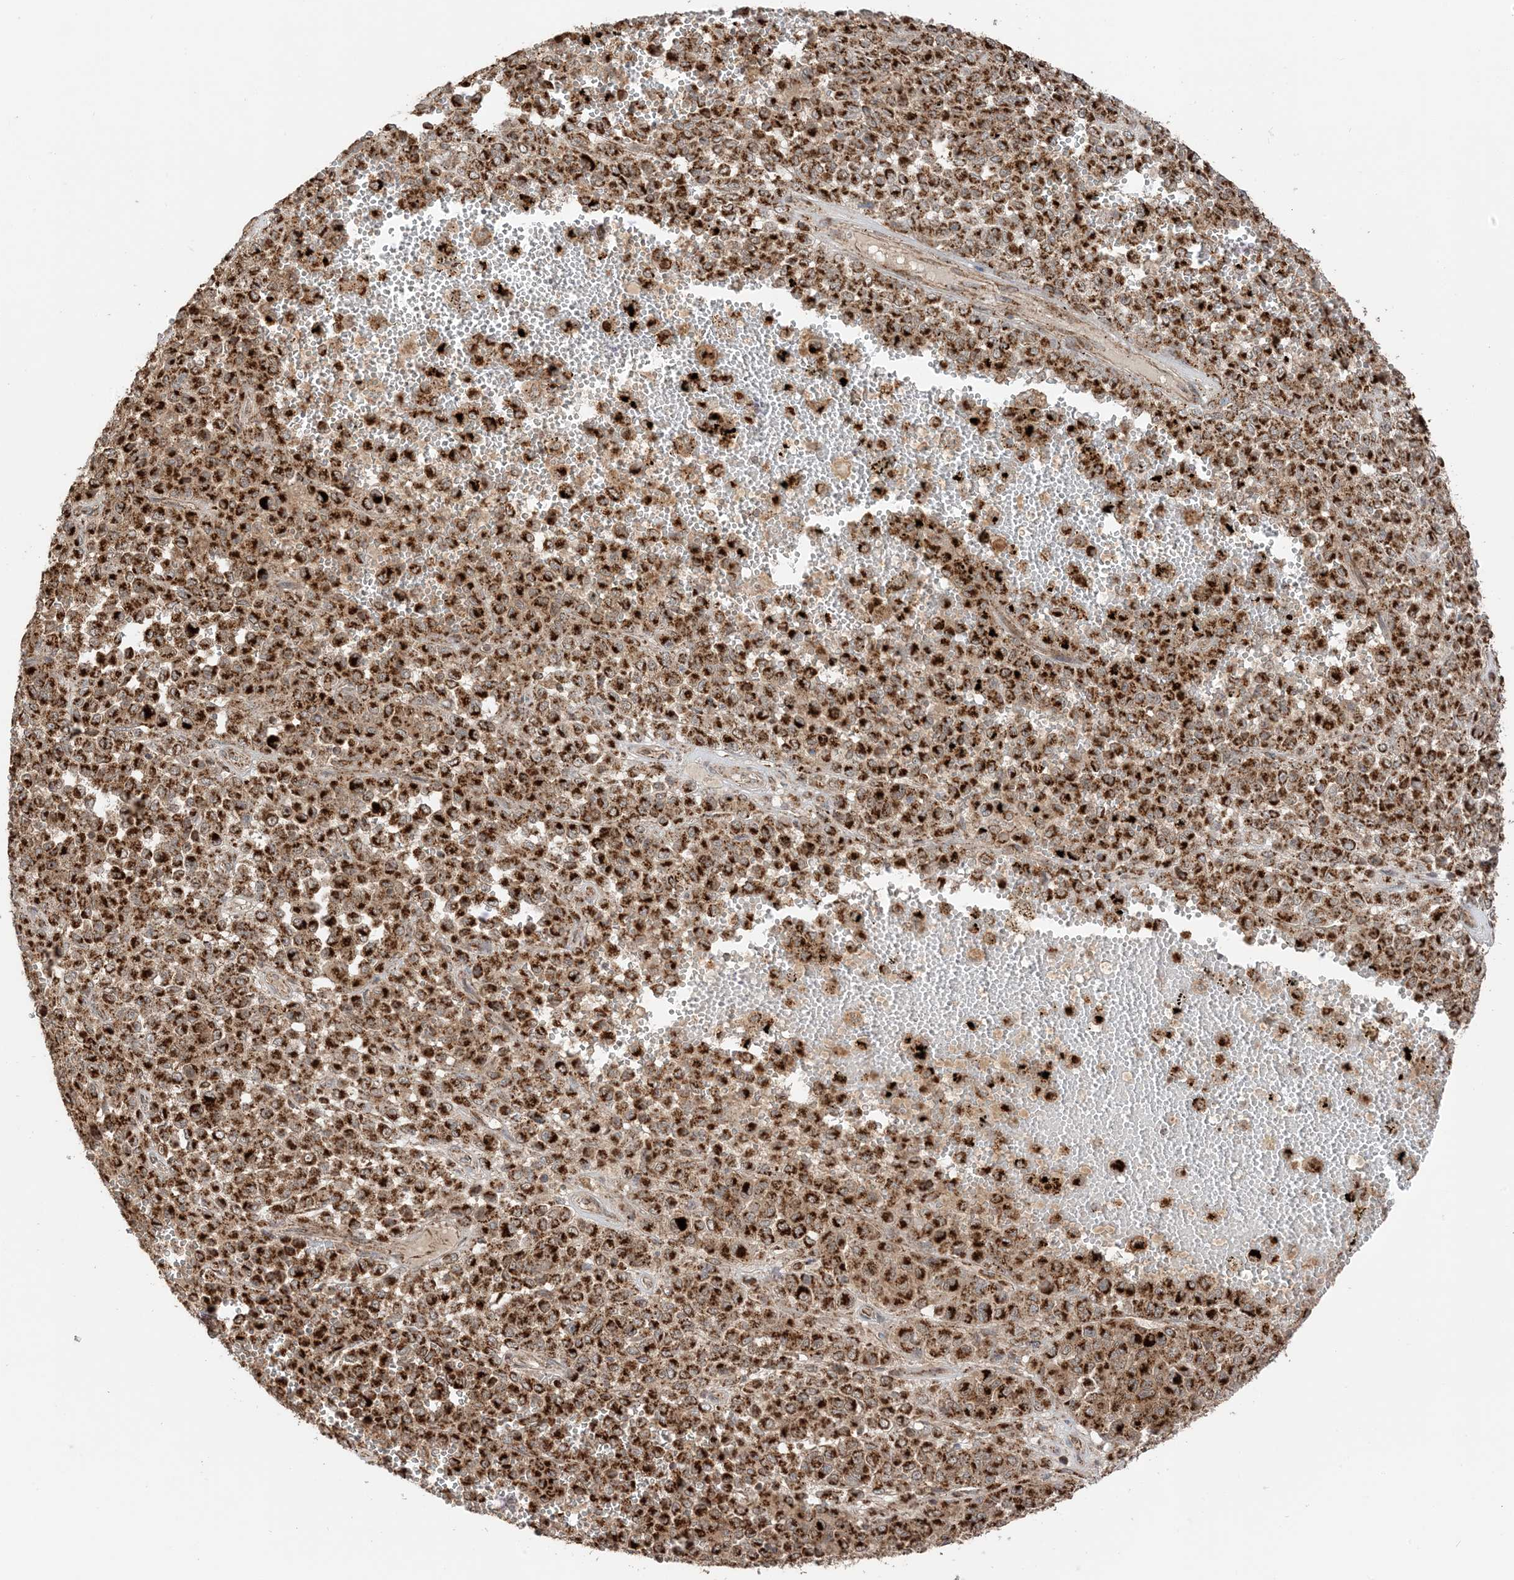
{"staining": {"intensity": "strong", "quantity": ">75%", "location": "cytoplasmic/membranous"}, "tissue": "melanoma", "cell_type": "Tumor cells", "image_type": "cancer", "snomed": [{"axis": "morphology", "description": "Malignant melanoma, Metastatic site"}, {"axis": "topography", "description": "Pancreas"}], "caption": "IHC of human melanoma reveals high levels of strong cytoplasmic/membranous staining in about >75% of tumor cells. (IHC, brightfield microscopy, high magnification).", "gene": "N4BP3", "patient": {"sex": "female", "age": 30}}